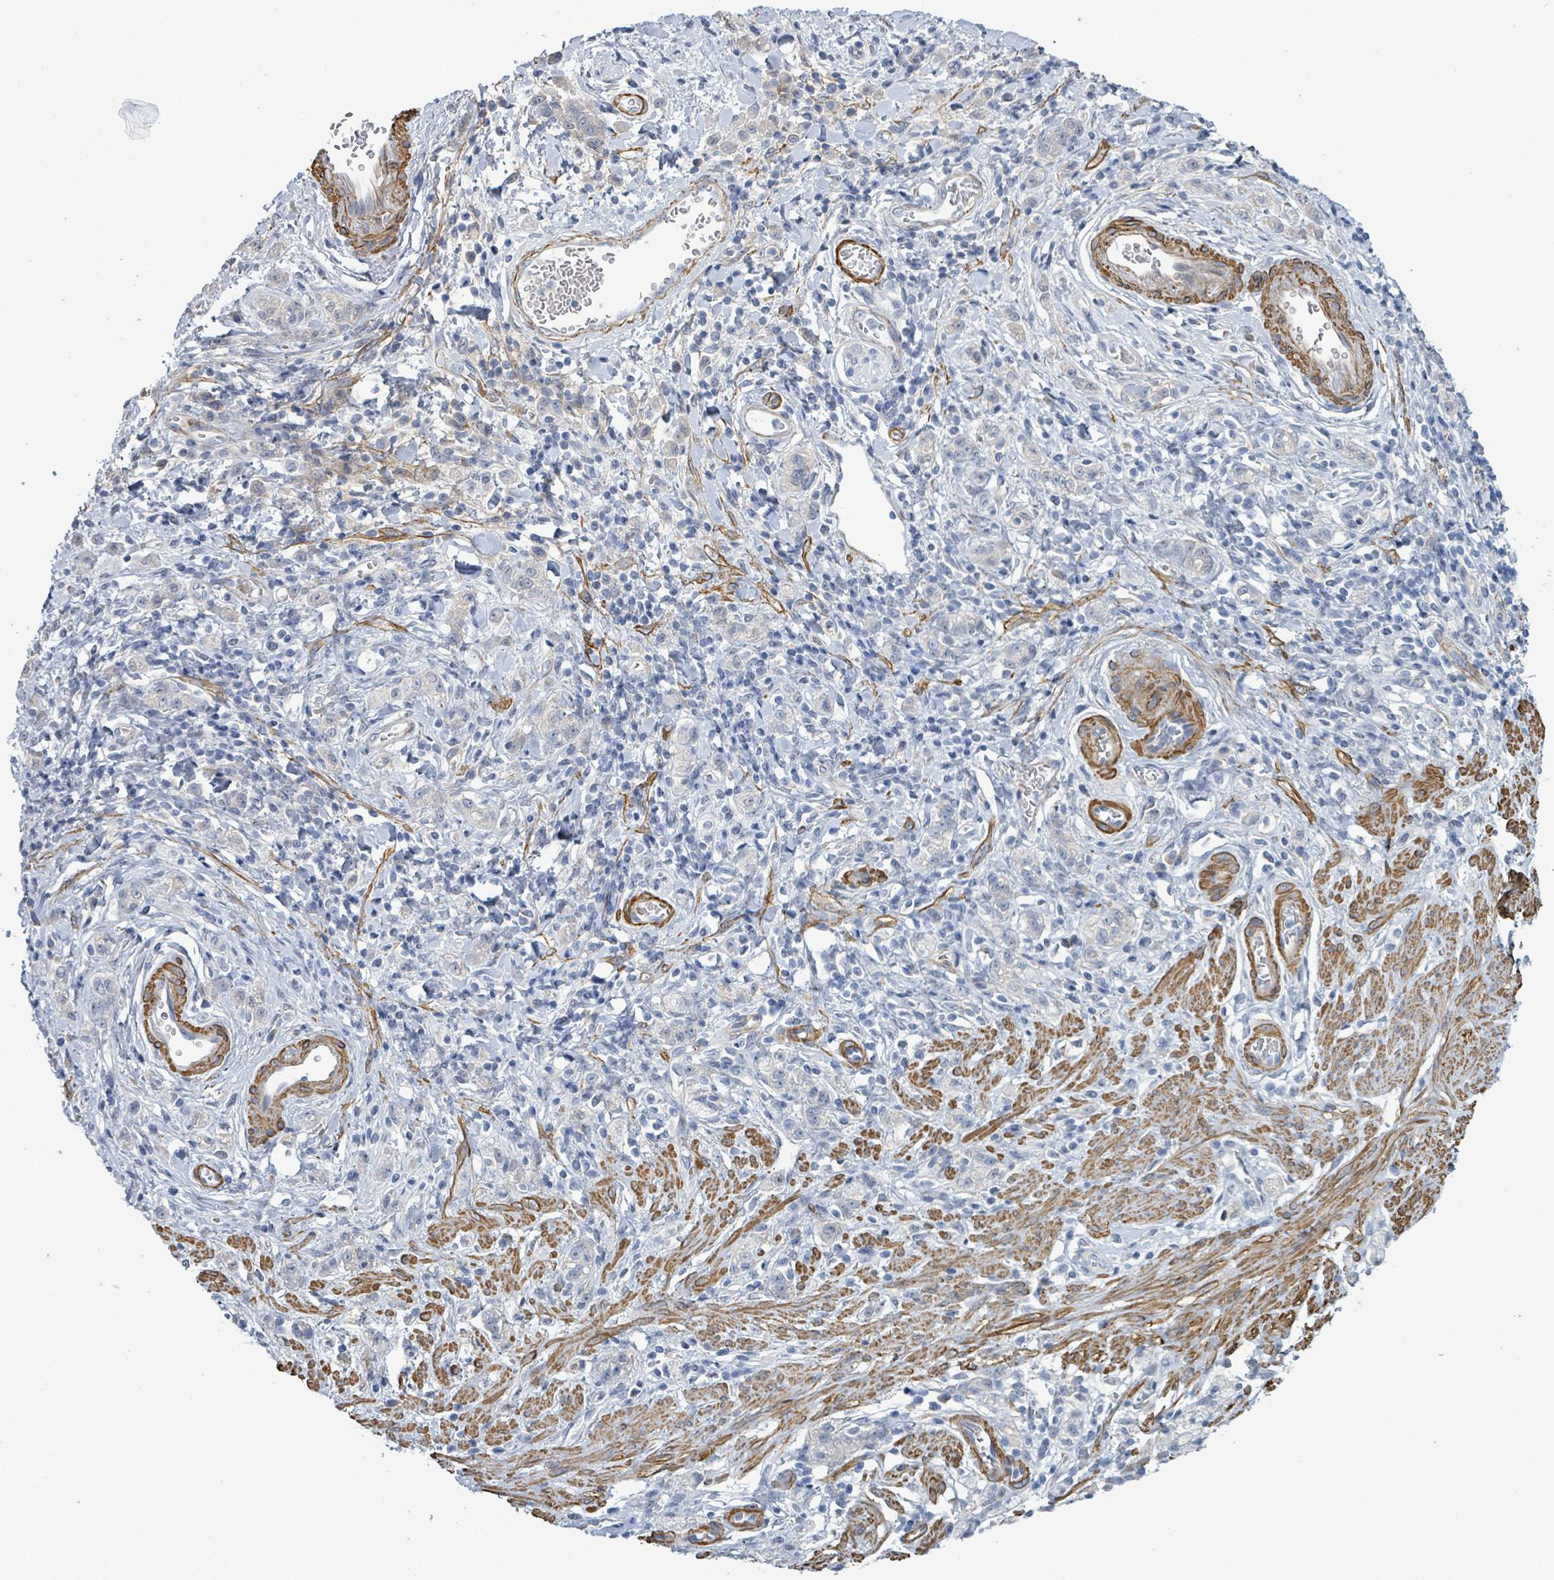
{"staining": {"intensity": "negative", "quantity": "none", "location": "none"}, "tissue": "stomach cancer", "cell_type": "Tumor cells", "image_type": "cancer", "snomed": [{"axis": "morphology", "description": "Adenocarcinoma, NOS"}, {"axis": "topography", "description": "Stomach"}], "caption": "Immunohistochemical staining of human adenocarcinoma (stomach) reveals no significant staining in tumor cells. (Brightfield microscopy of DAB (3,3'-diaminobenzidine) IHC at high magnification).", "gene": "DMRTC1B", "patient": {"sex": "male", "age": 77}}